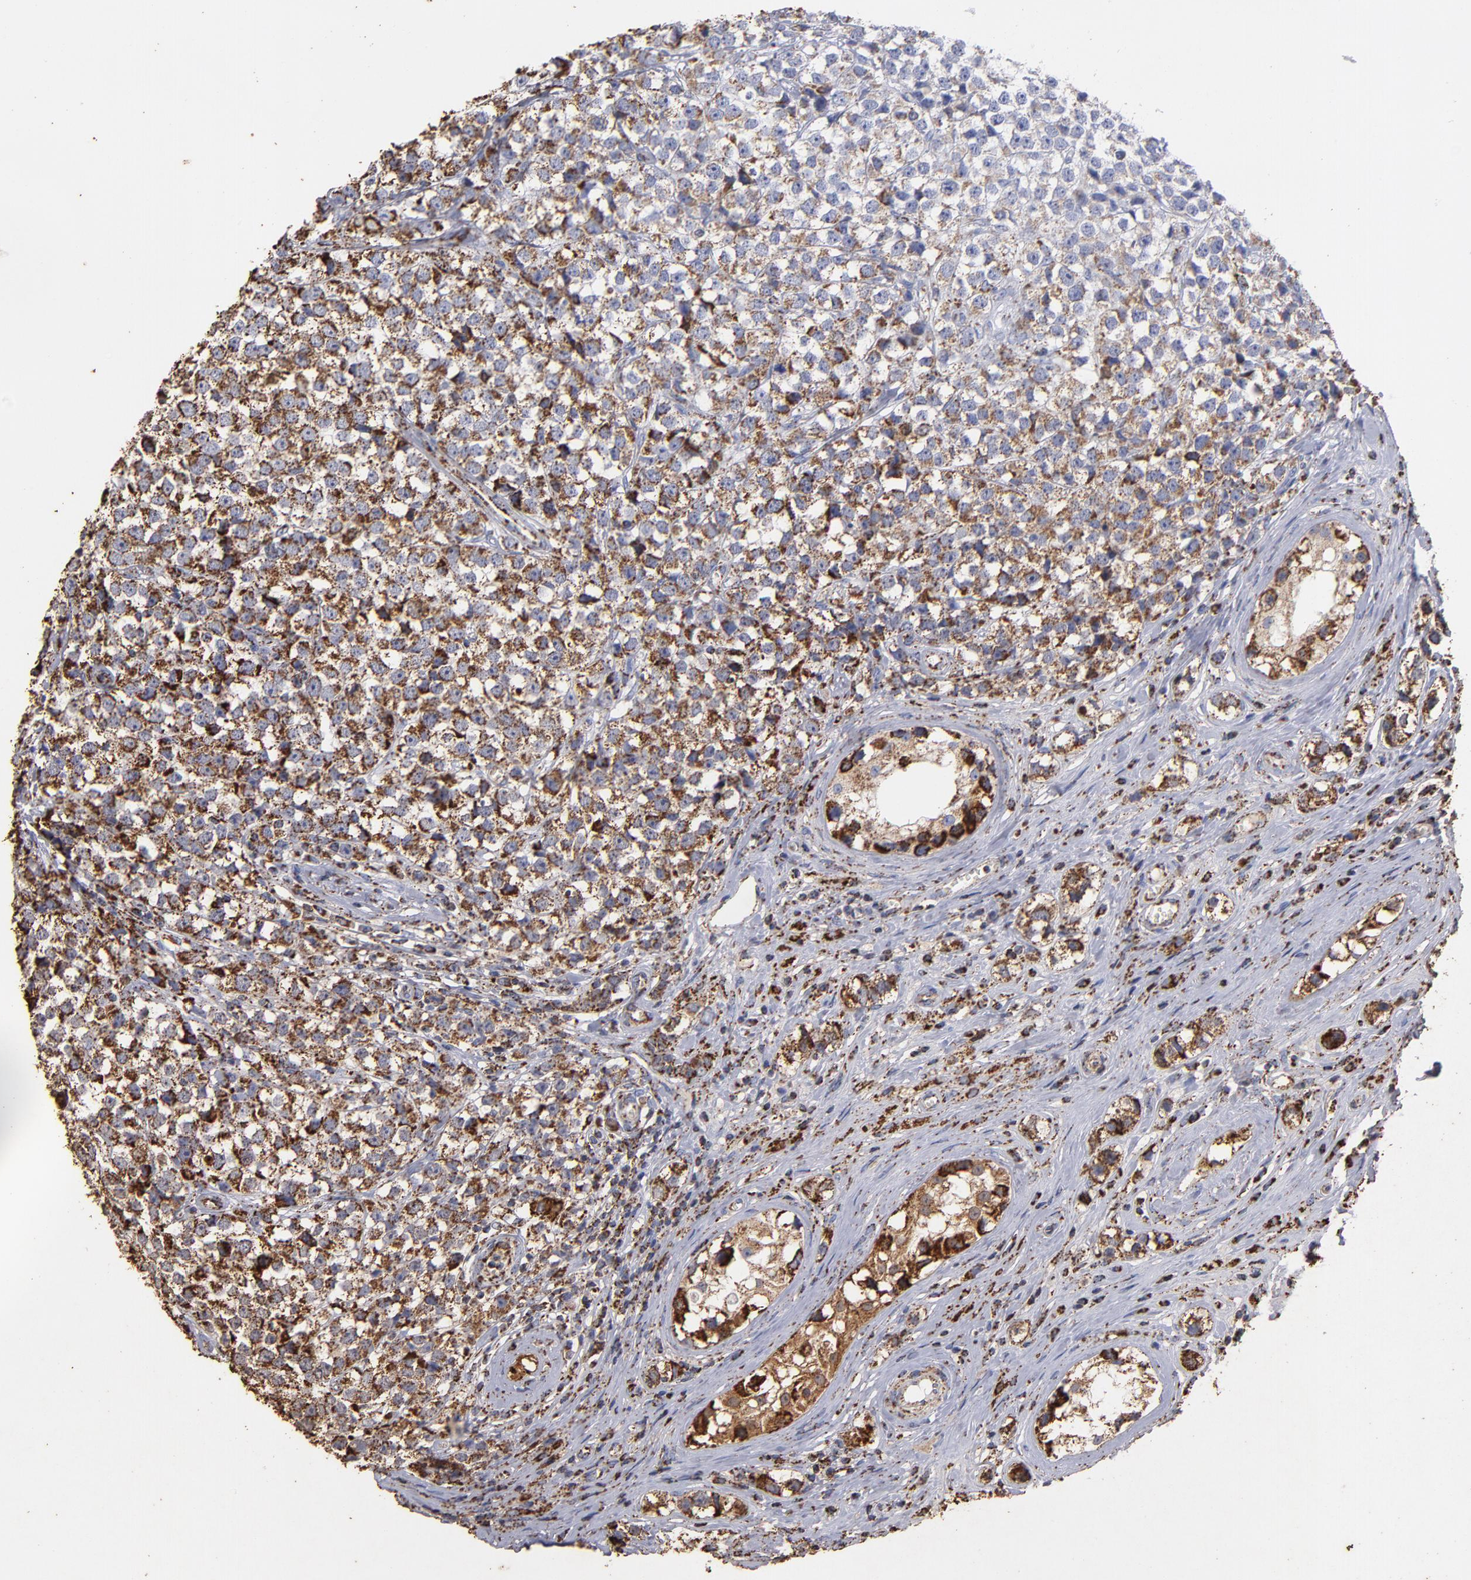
{"staining": {"intensity": "moderate", "quantity": "25%-75%", "location": "cytoplasmic/membranous"}, "tissue": "testis cancer", "cell_type": "Tumor cells", "image_type": "cancer", "snomed": [{"axis": "morphology", "description": "Seminoma, NOS"}, {"axis": "topography", "description": "Testis"}], "caption": "The immunohistochemical stain shows moderate cytoplasmic/membranous expression in tumor cells of seminoma (testis) tissue.", "gene": "SOD2", "patient": {"sex": "male", "age": 25}}